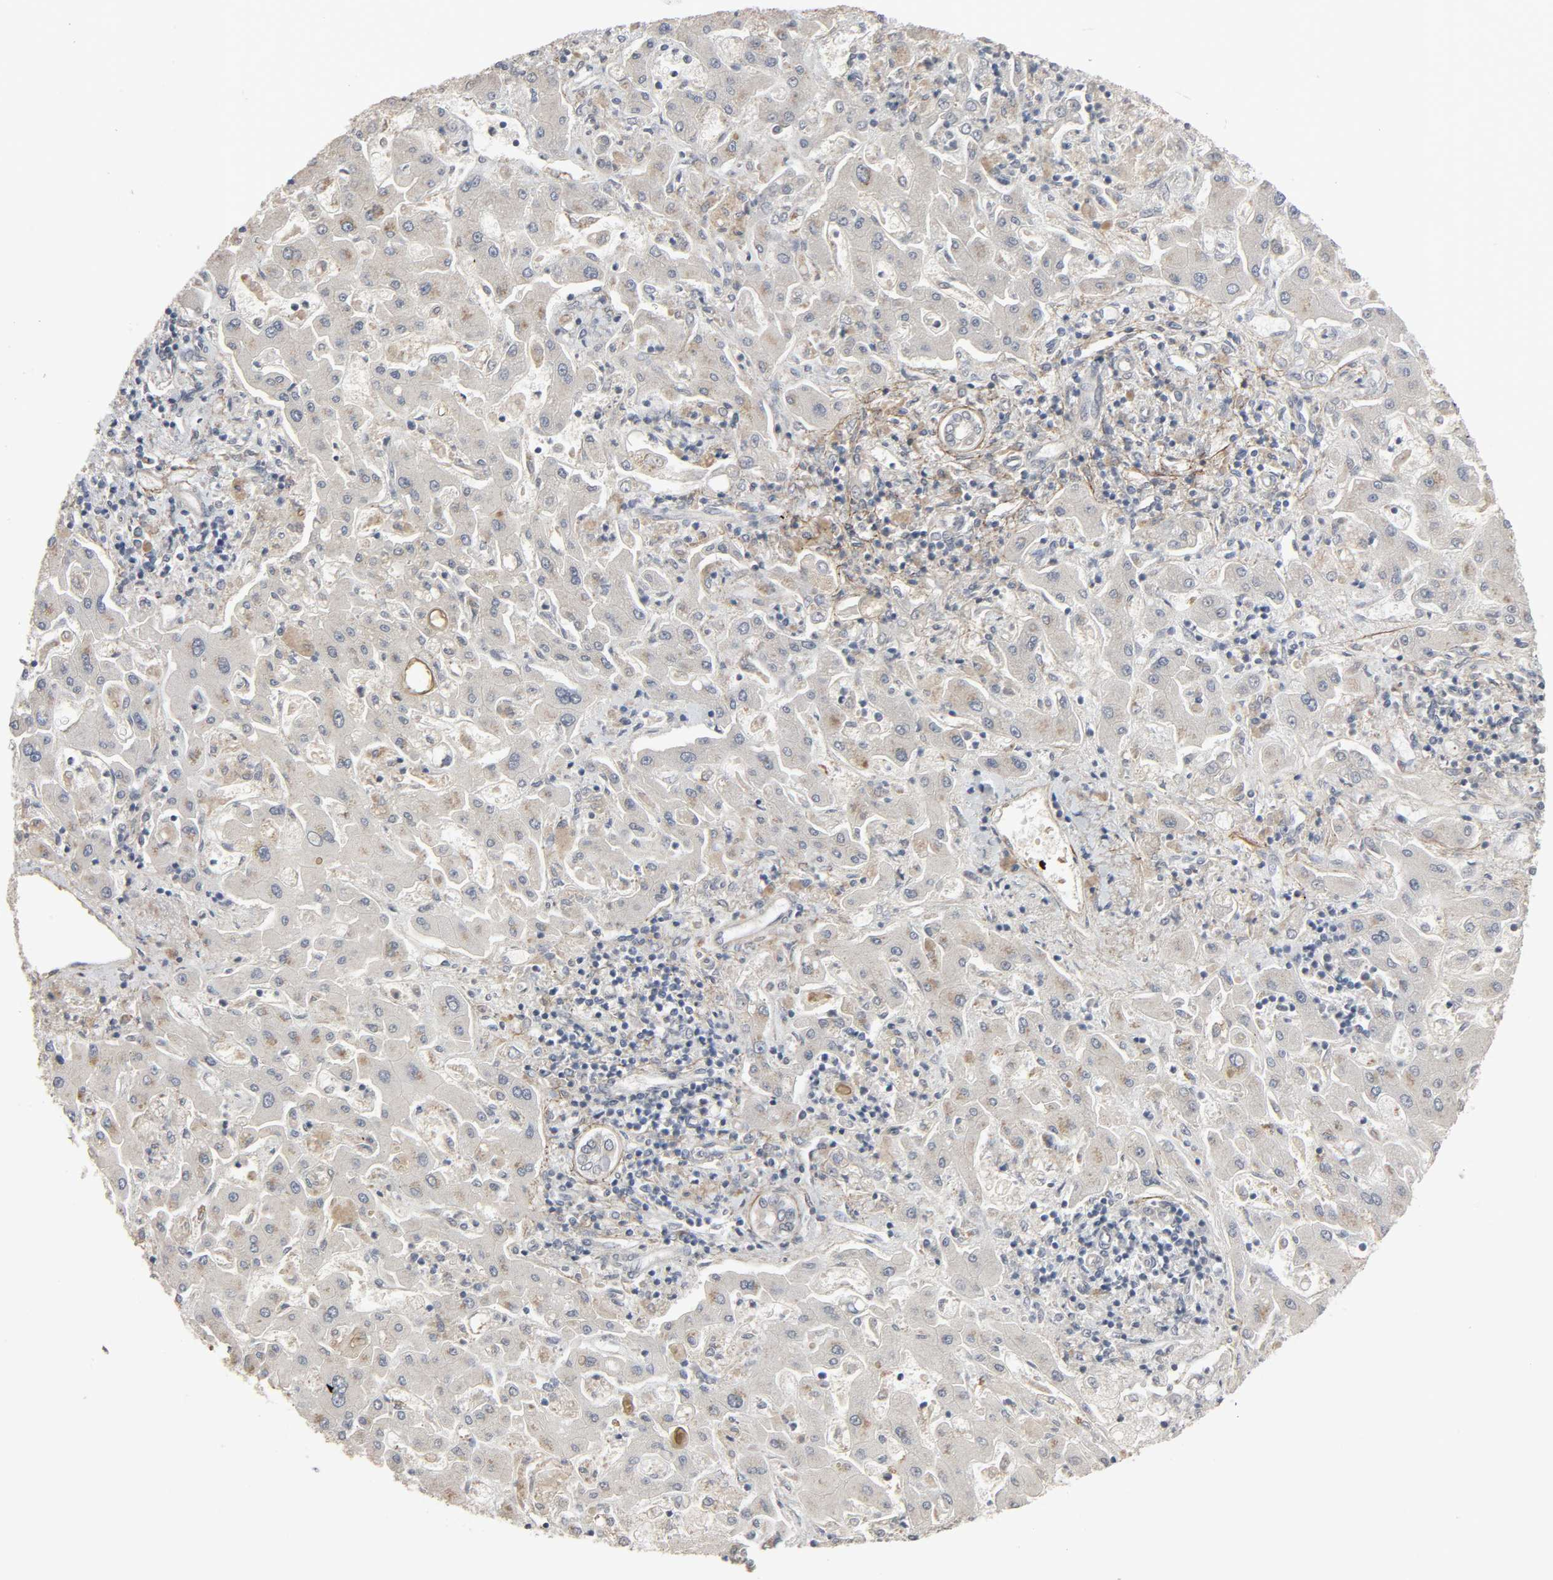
{"staining": {"intensity": "negative", "quantity": "none", "location": "none"}, "tissue": "liver cancer", "cell_type": "Tumor cells", "image_type": "cancer", "snomed": [{"axis": "morphology", "description": "Cholangiocarcinoma"}, {"axis": "topography", "description": "Liver"}], "caption": "High magnification brightfield microscopy of liver cancer stained with DAB (brown) and counterstained with hematoxylin (blue): tumor cells show no significant positivity.", "gene": "ZNF222", "patient": {"sex": "male", "age": 50}}